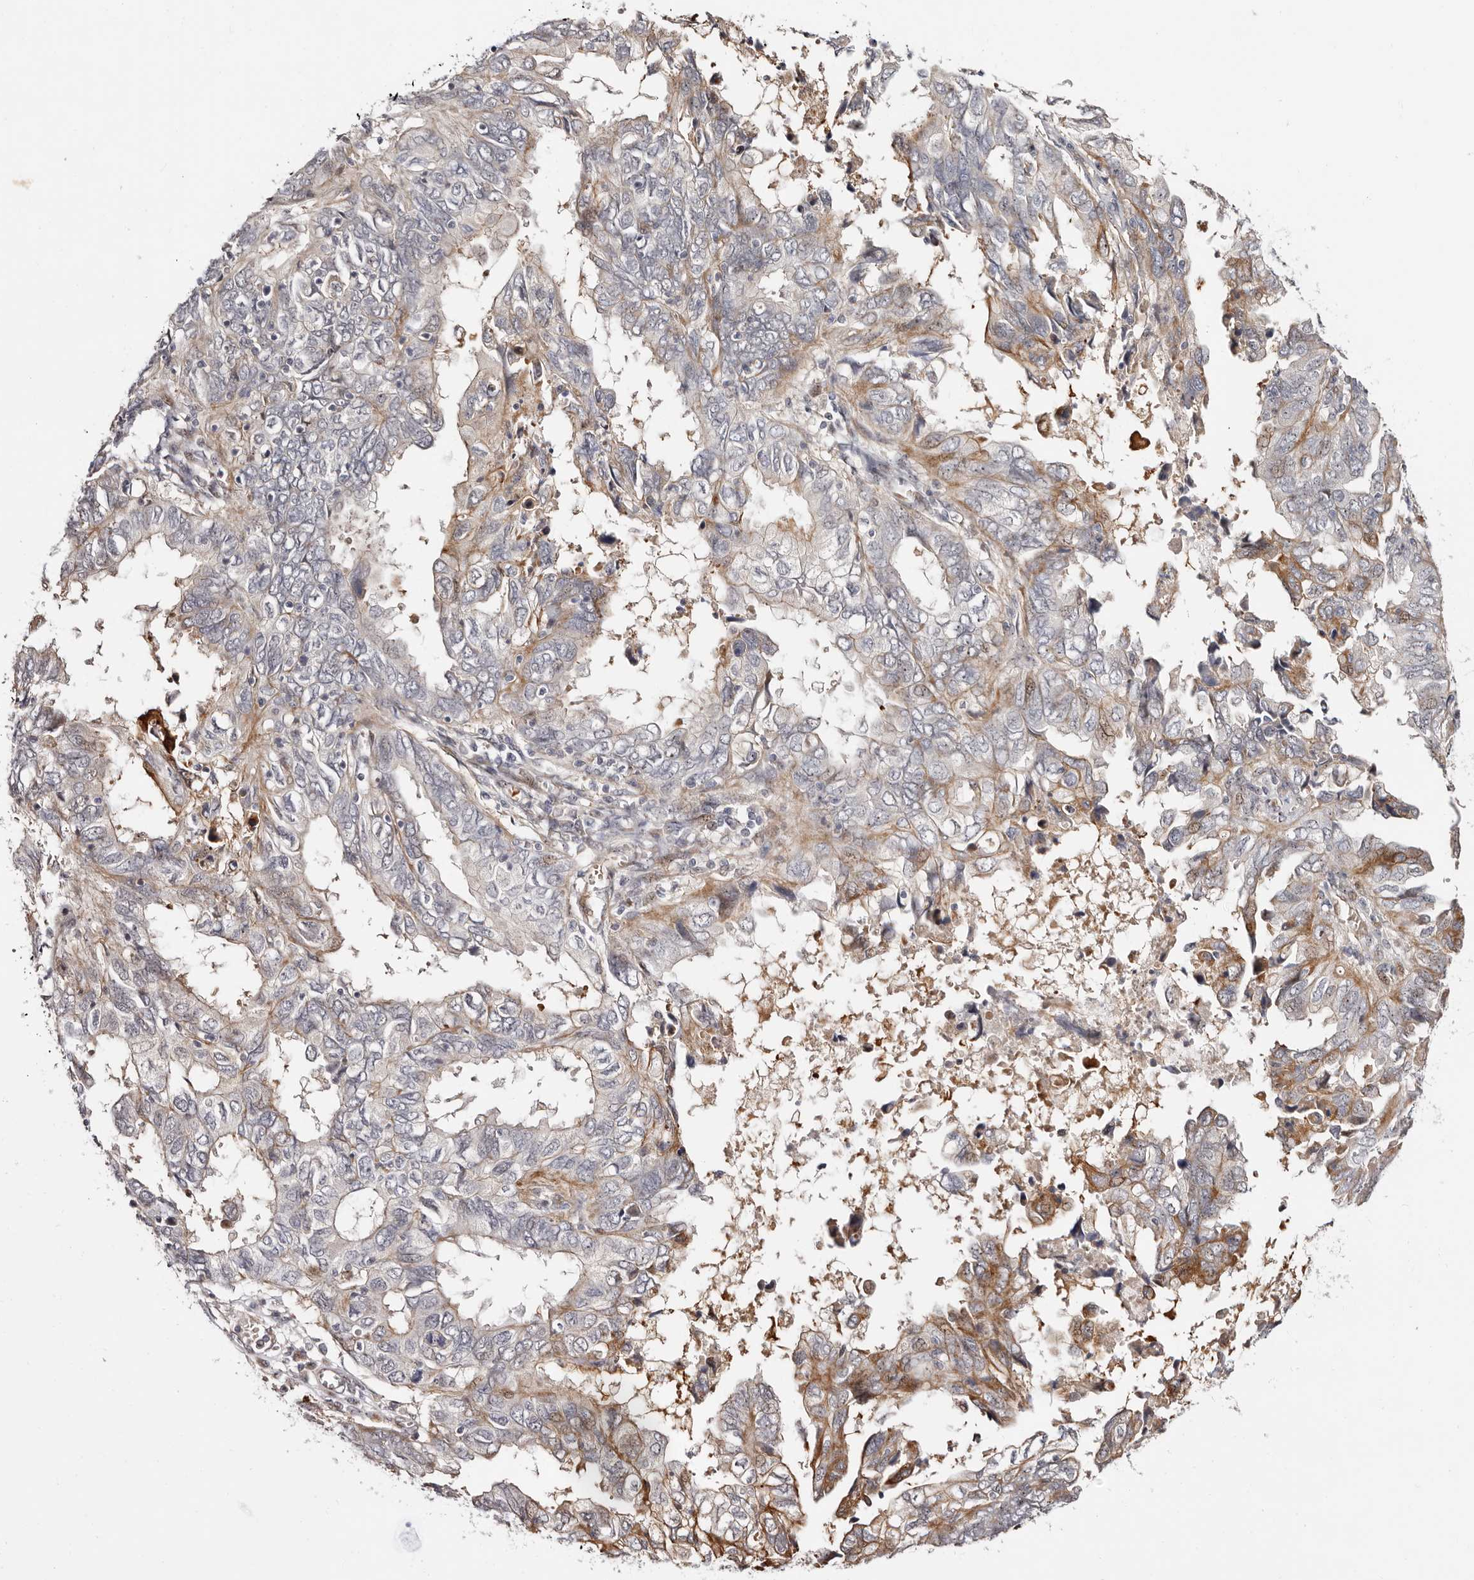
{"staining": {"intensity": "moderate", "quantity": "25%-75%", "location": "cytoplasmic/membranous"}, "tissue": "endometrial cancer", "cell_type": "Tumor cells", "image_type": "cancer", "snomed": [{"axis": "morphology", "description": "Adenocarcinoma, NOS"}, {"axis": "topography", "description": "Uterus"}], "caption": "Moderate cytoplasmic/membranous positivity is seen in approximately 25%-75% of tumor cells in endometrial cancer. (Brightfield microscopy of DAB IHC at high magnification).", "gene": "ODF2L", "patient": {"sex": "female", "age": 77}}